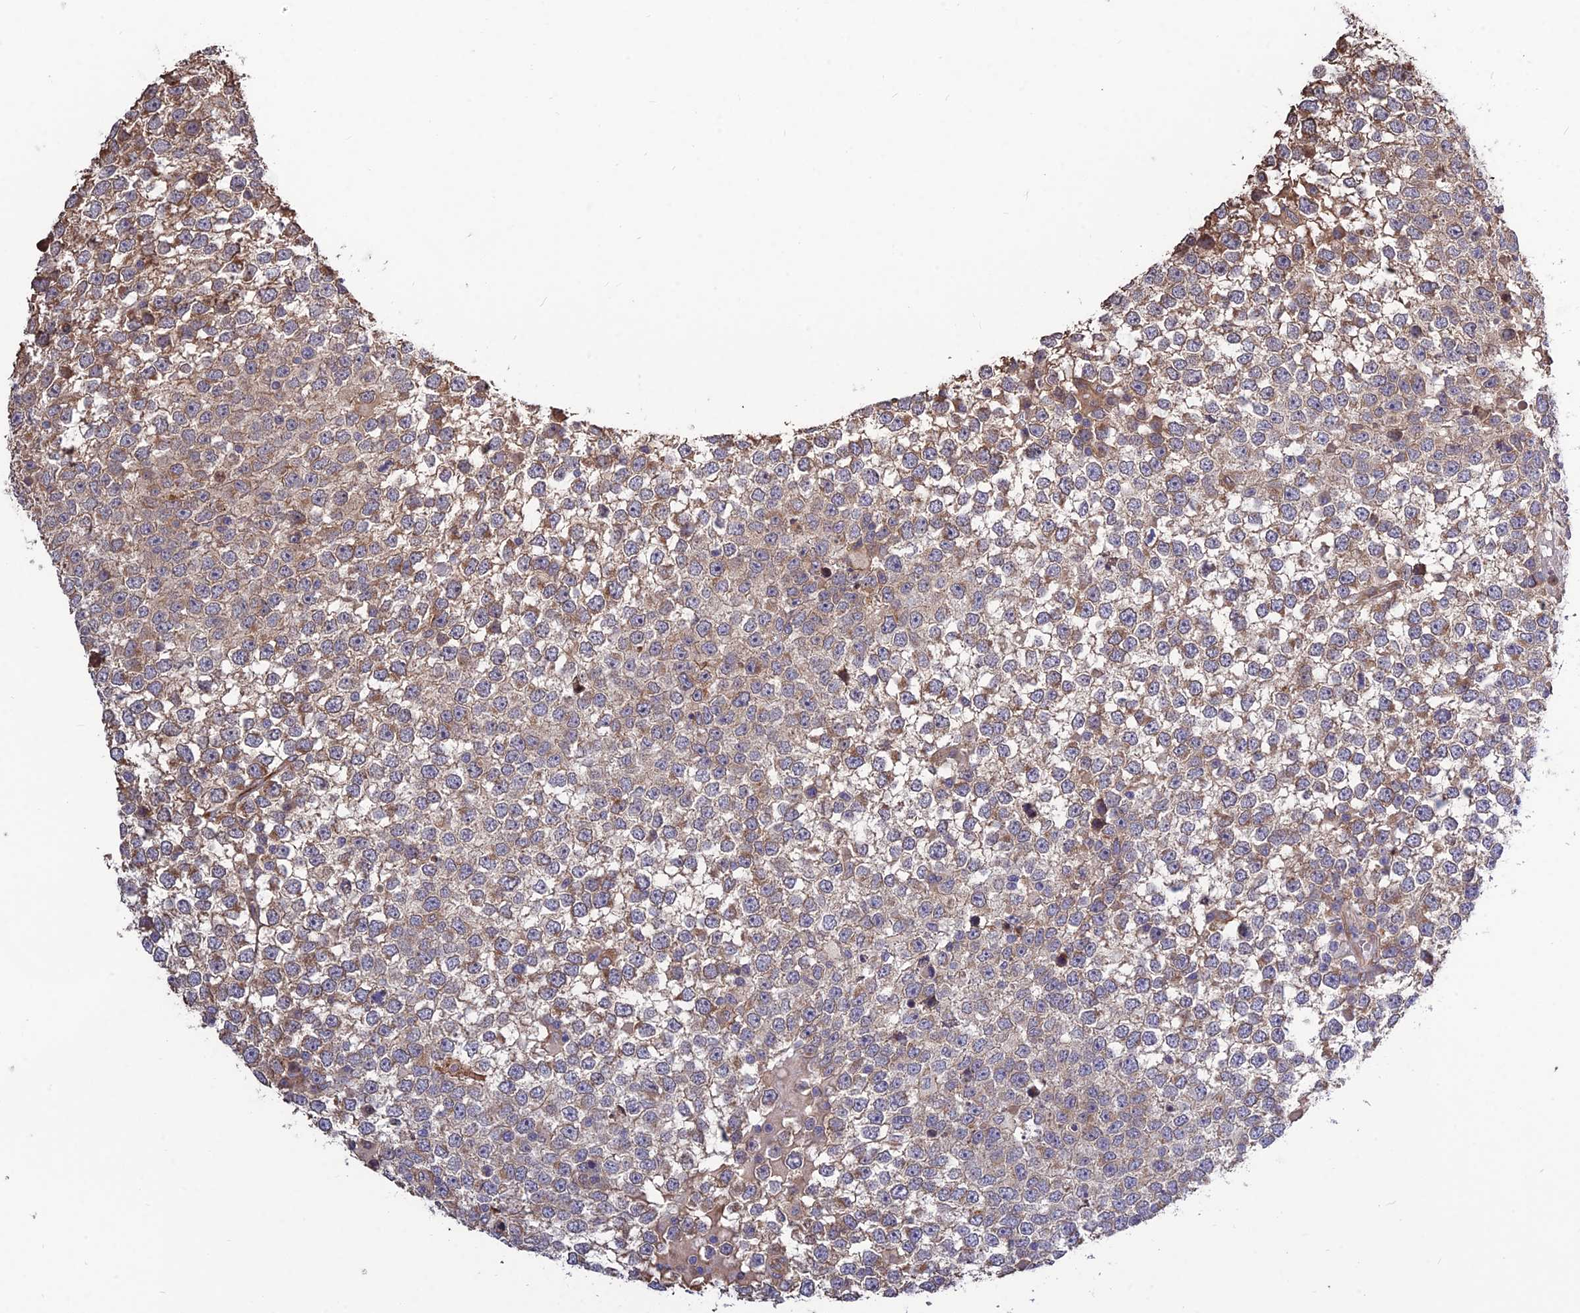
{"staining": {"intensity": "weak", "quantity": "25%-75%", "location": "cytoplasmic/membranous"}, "tissue": "testis cancer", "cell_type": "Tumor cells", "image_type": "cancer", "snomed": [{"axis": "morphology", "description": "Seminoma, NOS"}, {"axis": "topography", "description": "Testis"}], "caption": "DAB (3,3'-diaminobenzidine) immunohistochemical staining of human testis seminoma reveals weak cytoplasmic/membranous protein expression in approximately 25%-75% of tumor cells.", "gene": "CRTAP", "patient": {"sex": "male", "age": 65}}